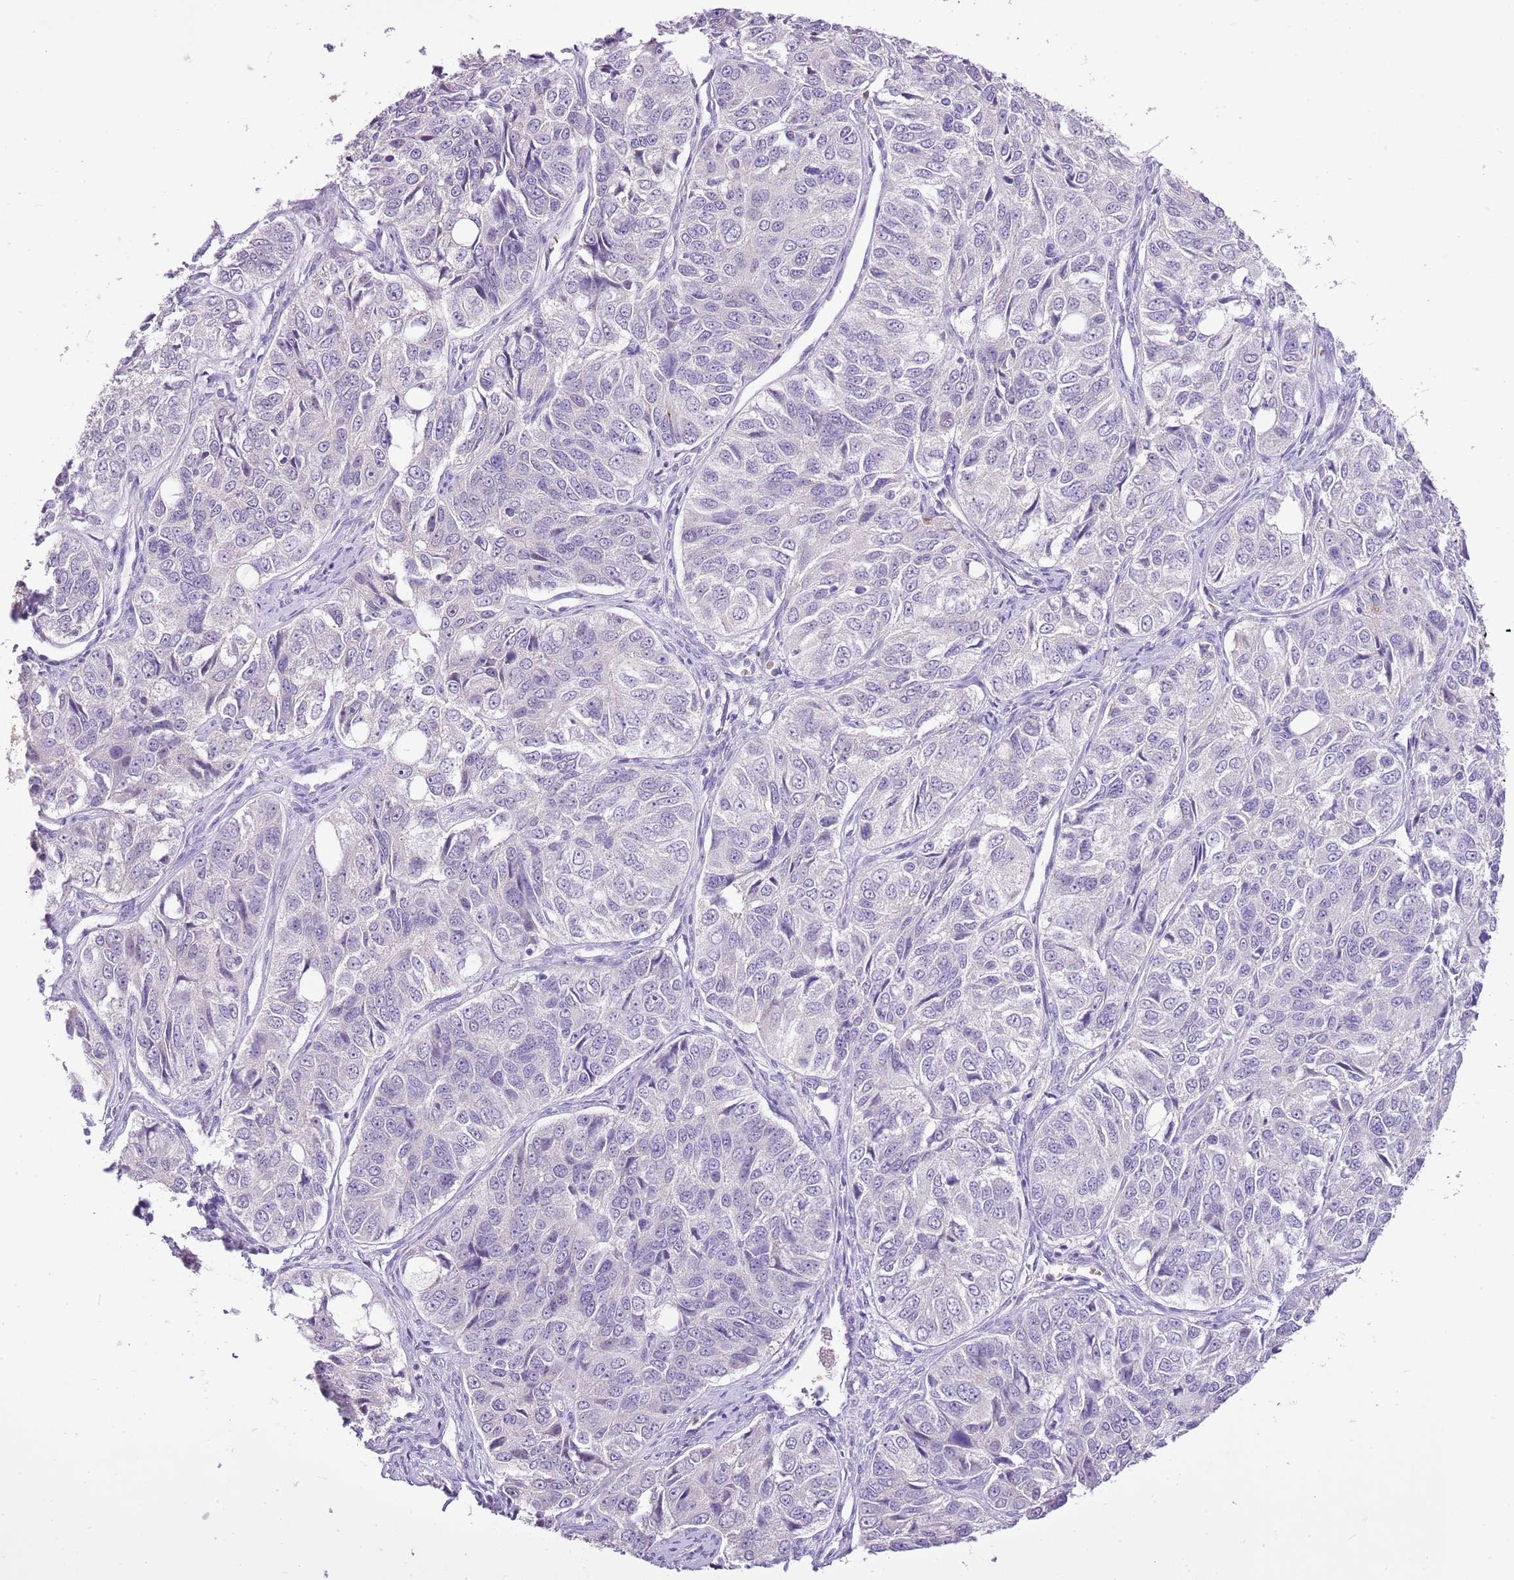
{"staining": {"intensity": "negative", "quantity": "none", "location": "none"}, "tissue": "ovarian cancer", "cell_type": "Tumor cells", "image_type": "cancer", "snomed": [{"axis": "morphology", "description": "Carcinoma, endometroid"}, {"axis": "topography", "description": "Ovary"}], "caption": "Tumor cells show no significant expression in endometroid carcinoma (ovarian). (DAB (3,3'-diaminobenzidine) immunohistochemistry, high magnification).", "gene": "XPO7", "patient": {"sex": "female", "age": 51}}